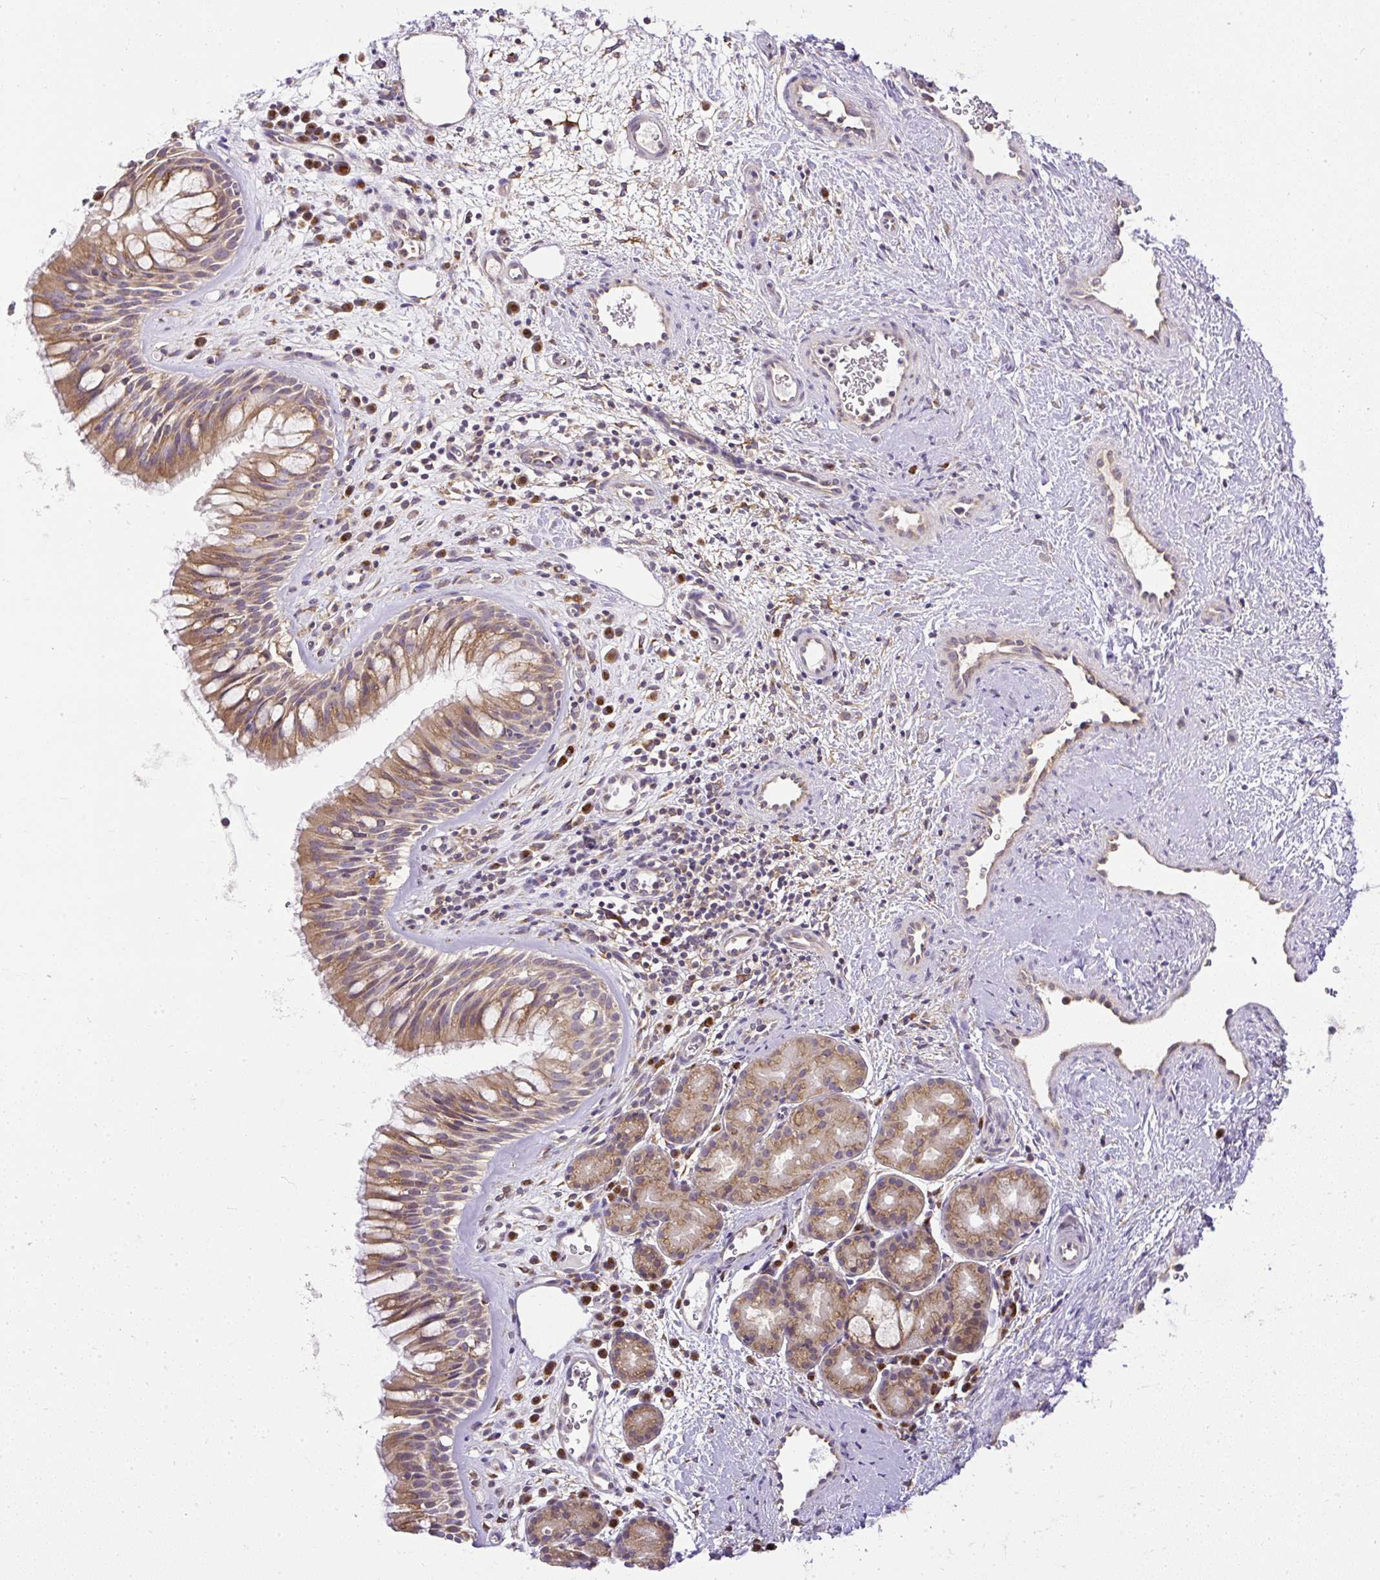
{"staining": {"intensity": "moderate", "quantity": ">75%", "location": "cytoplasmic/membranous"}, "tissue": "nasopharynx", "cell_type": "Respiratory epithelial cells", "image_type": "normal", "snomed": [{"axis": "morphology", "description": "Normal tissue, NOS"}, {"axis": "topography", "description": "Nasopharynx"}], "caption": "Moderate cytoplasmic/membranous staining for a protein is appreciated in approximately >75% of respiratory epithelial cells of unremarkable nasopharynx using immunohistochemistry.", "gene": "SMC4", "patient": {"sex": "male", "age": 65}}